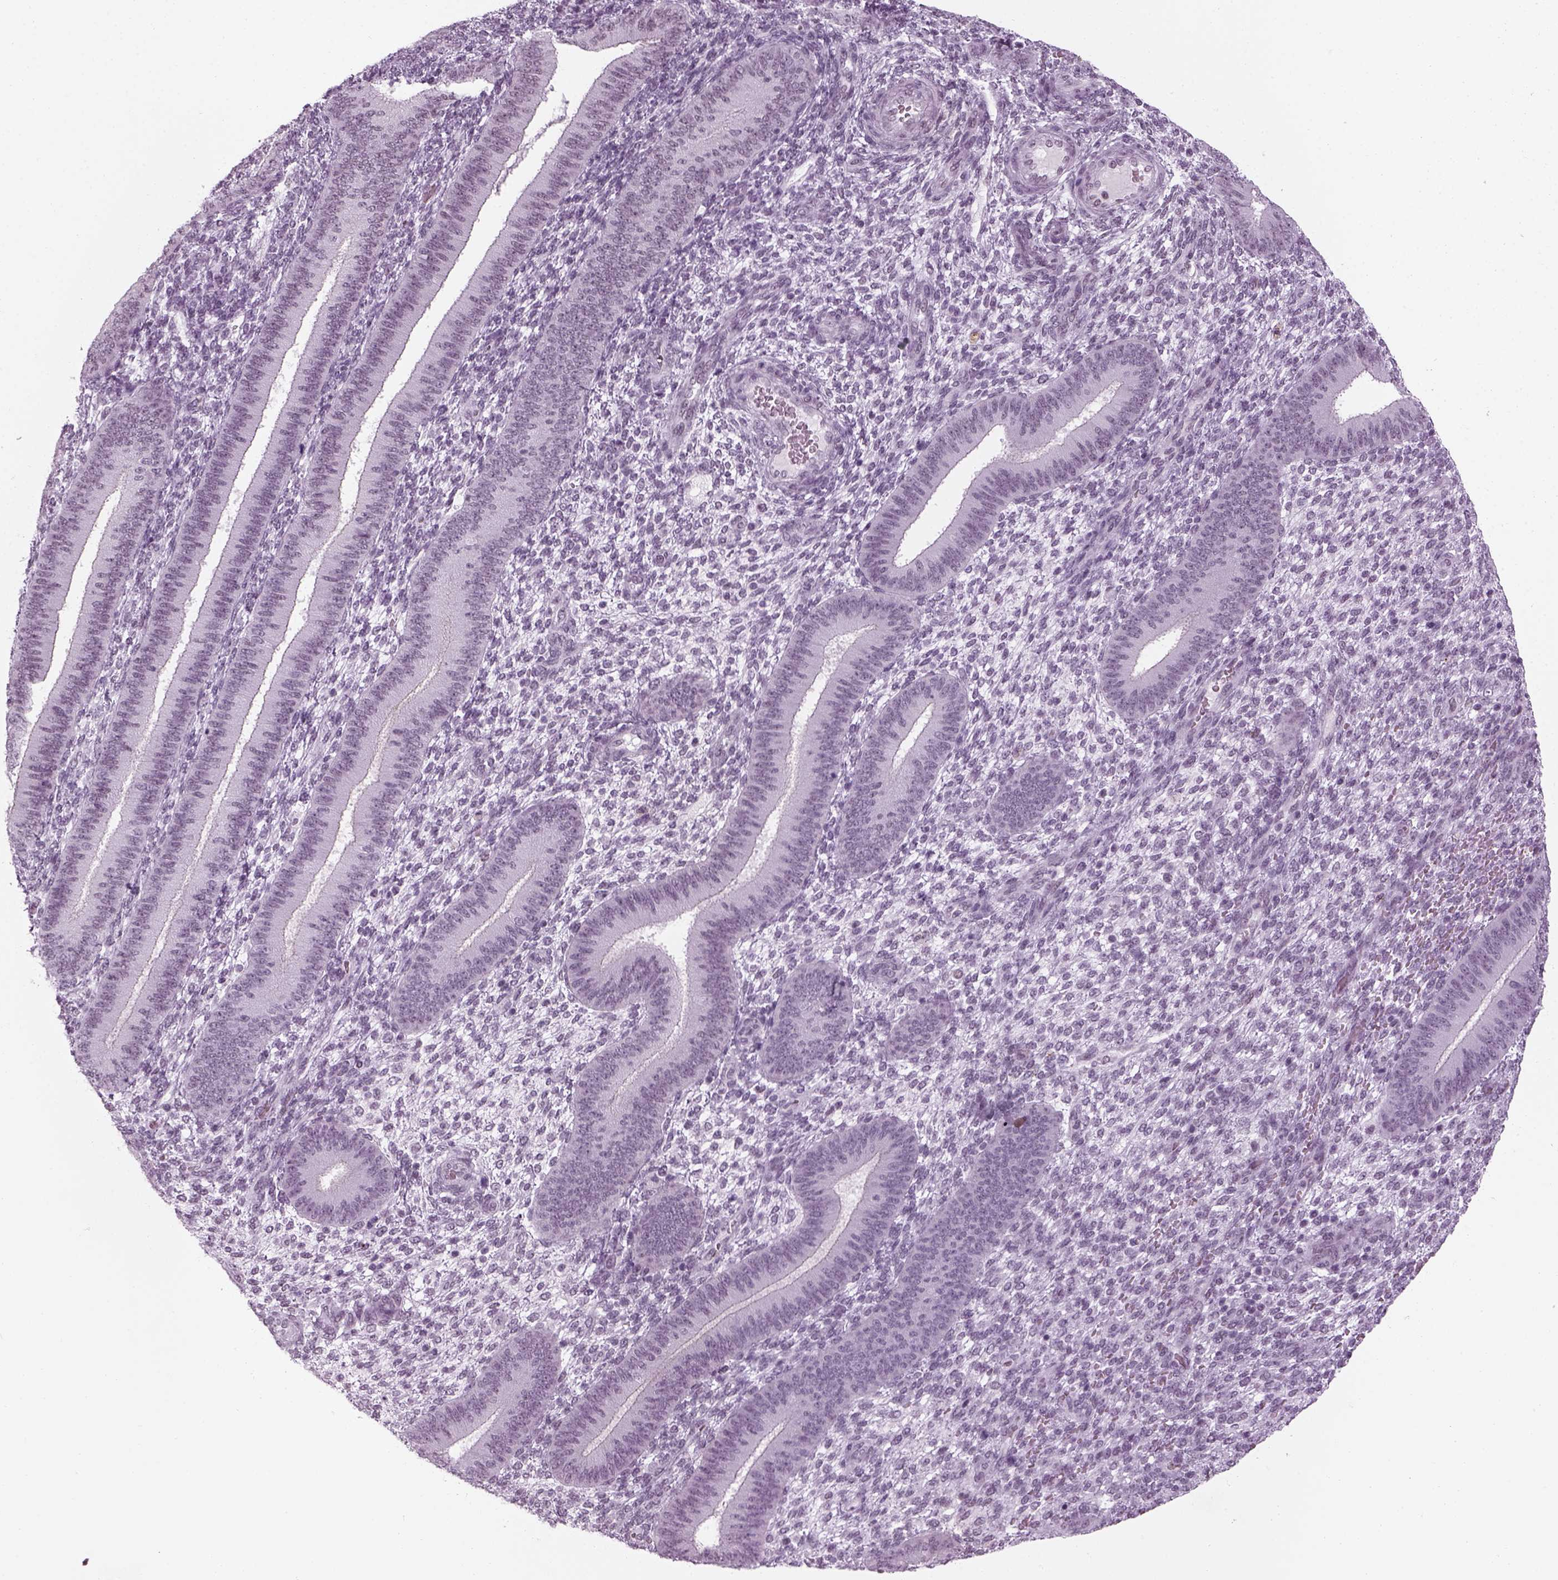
{"staining": {"intensity": "negative", "quantity": "none", "location": "none"}, "tissue": "endometrium", "cell_type": "Cells in endometrial stroma", "image_type": "normal", "snomed": [{"axis": "morphology", "description": "Normal tissue, NOS"}, {"axis": "topography", "description": "Endometrium"}], "caption": "Immunohistochemistry (IHC) image of benign human endometrium stained for a protein (brown), which demonstrates no positivity in cells in endometrial stroma. (DAB immunohistochemistry (IHC), high magnification).", "gene": "KCNG2", "patient": {"sex": "female", "age": 39}}